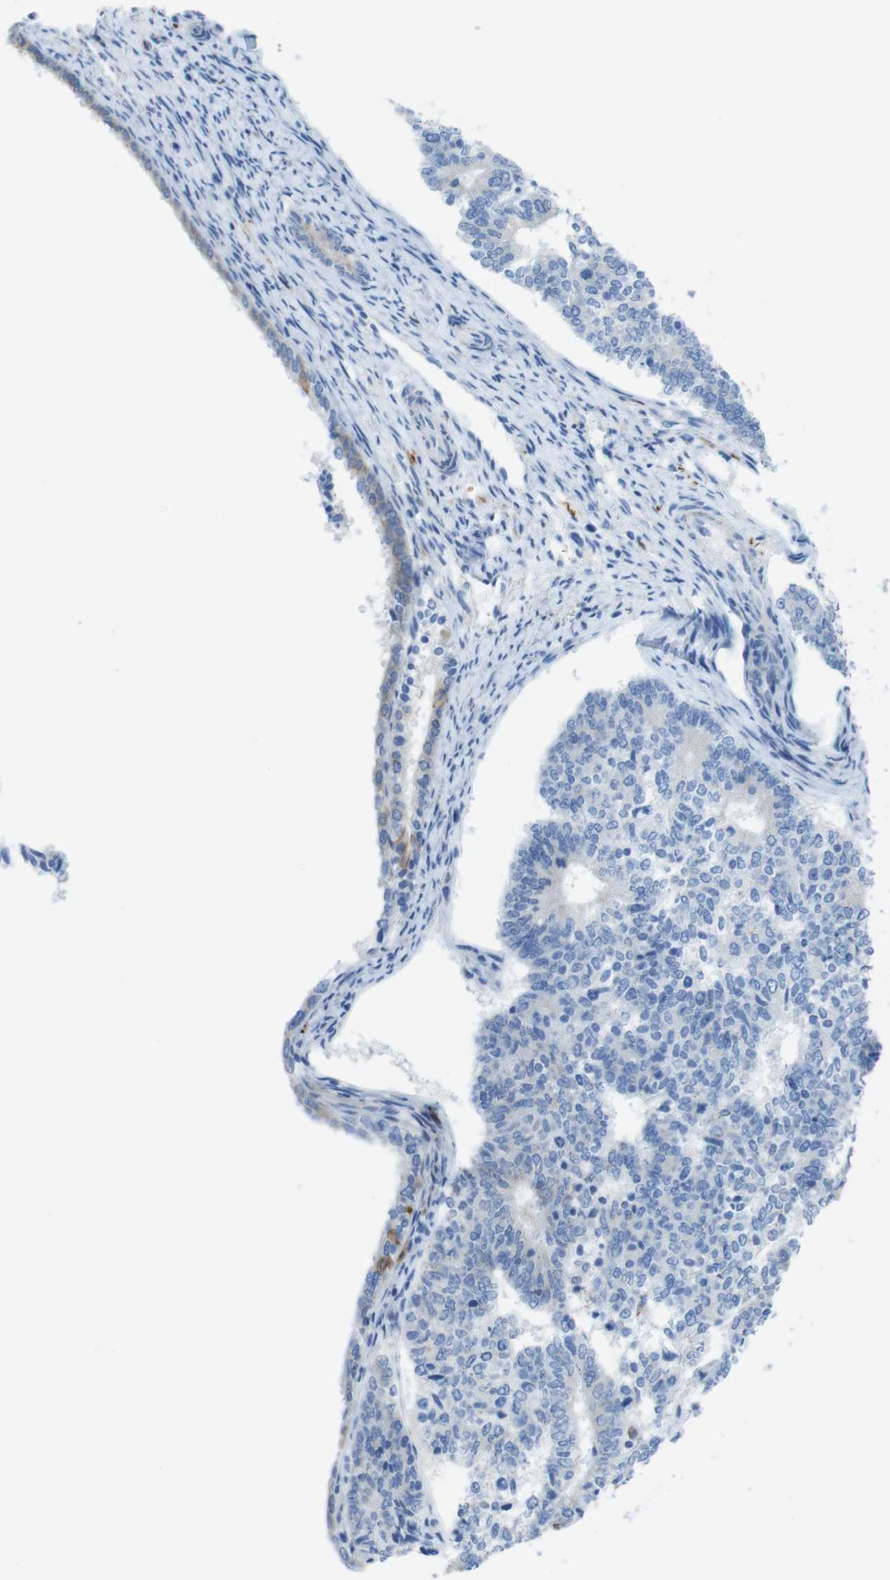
{"staining": {"intensity": "negative", "quantity": "none", "location": "none"}, "tissue": "endometrial cancer", "cell_type": "Tumor cells", "image_type": "cancer", "snomed": [{"axis": "morphology", "description": "Adenocarcinoma, NOS"}, {"axis": "topography", "description": "Endometrium"}], "caption": "Immunohistochemical staining of endometrial cancer (adenocarcinoma) demonstrates no significant staining in tumor cells.", "gene": "CLMN", "patient": {"sex": "female", "age": 70}}